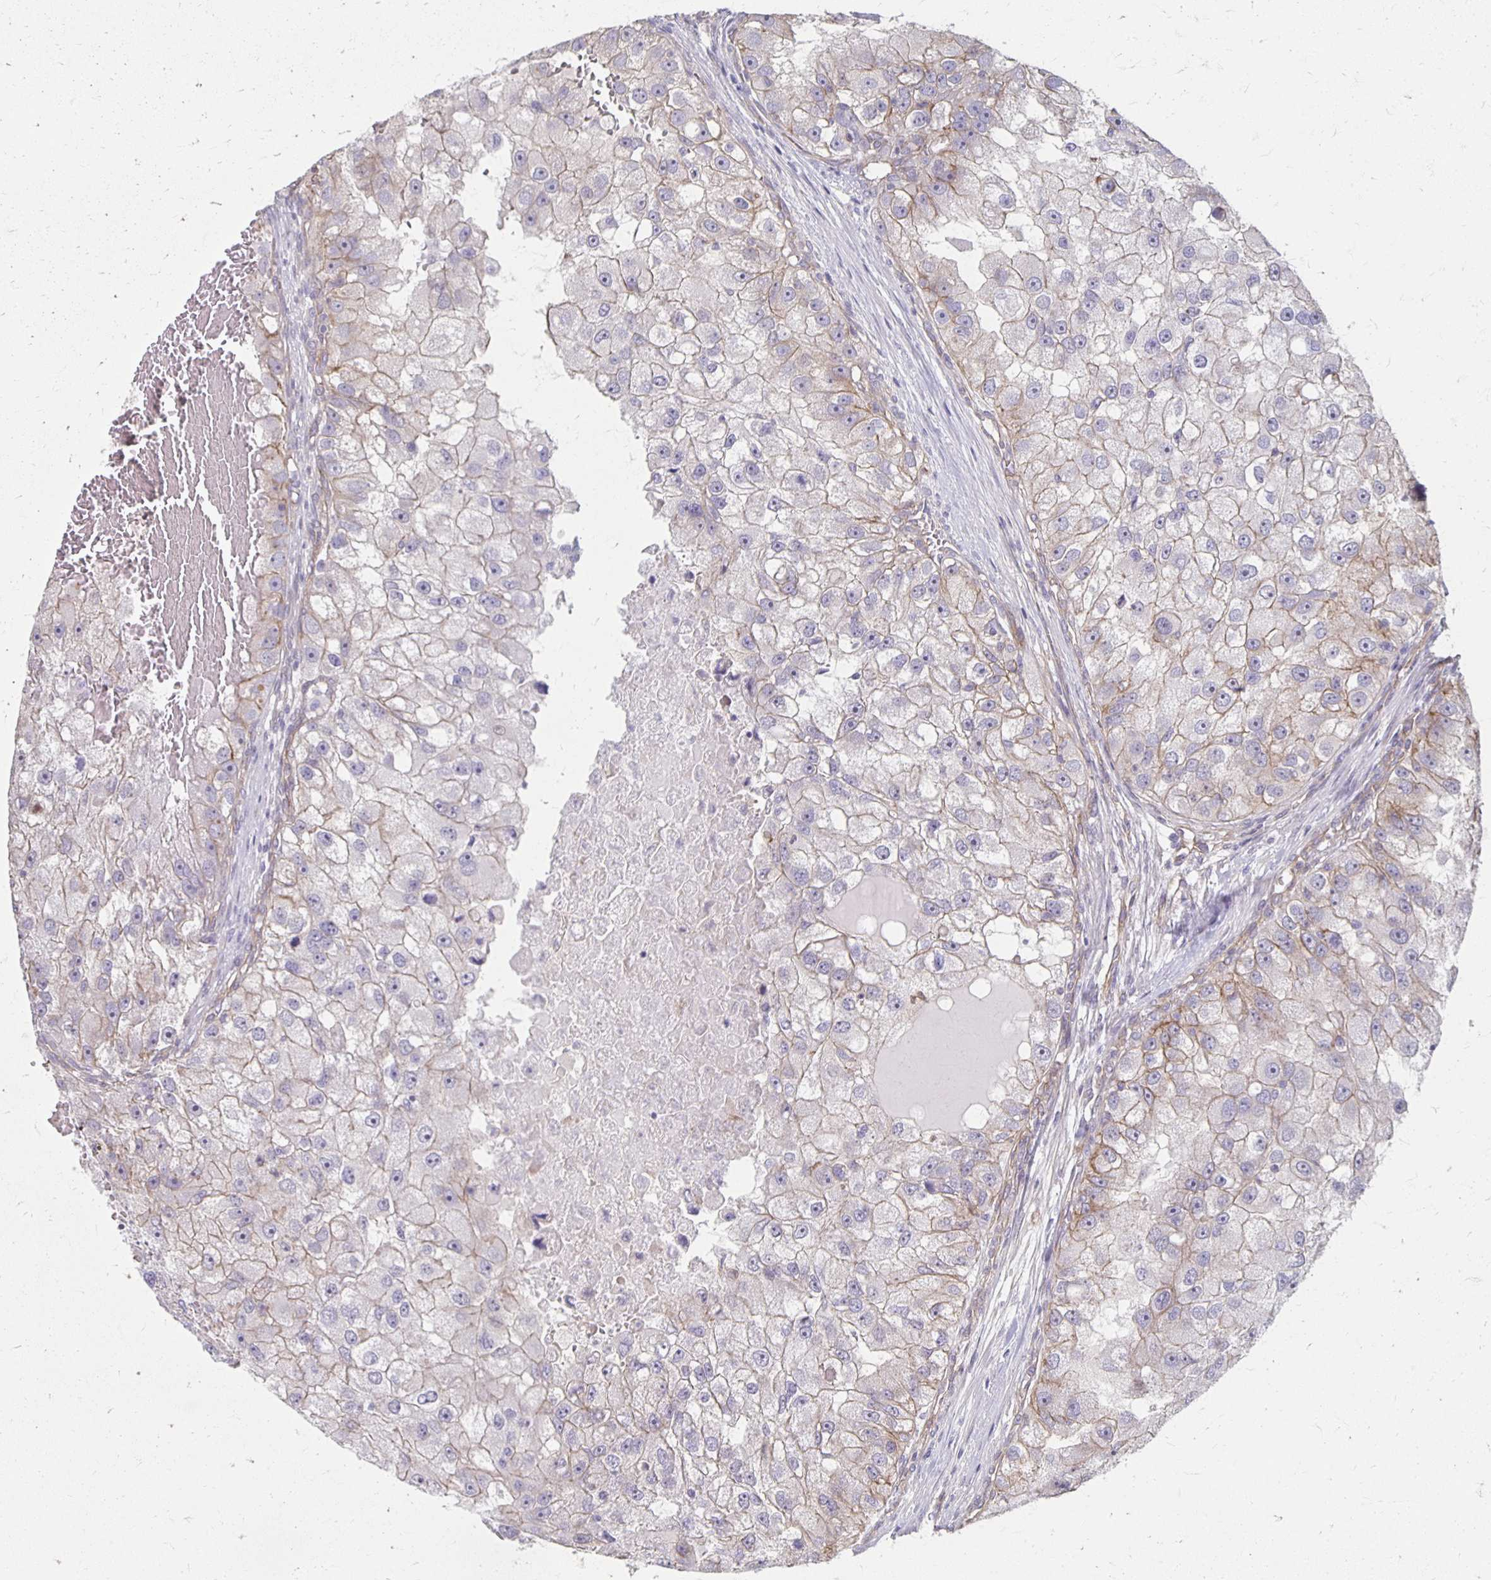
{"staining": {"intensity": "weak", "quantity": "<25%", "location": "cytoplasmic/membranous"}, "tissue": "renal cancer", "cell_type": "Tumor cells", "image_type": "cancer", "snomed": [{"axis": "morphology", "description": "Adenocarcinoma, NOS"}, {"axis": "topography", "description": "Kidney"}], "caption": "High magnification brightfield microscopy of renal adenocarcinoma stained with DAB (3,3'-diaminobenzidine) (brown) and counterstained with hematoxylin (blue): tumor cells show no significant positivity.", "gene": "PPP1R3E", "patient": {"sex": "male", "age": 63}}